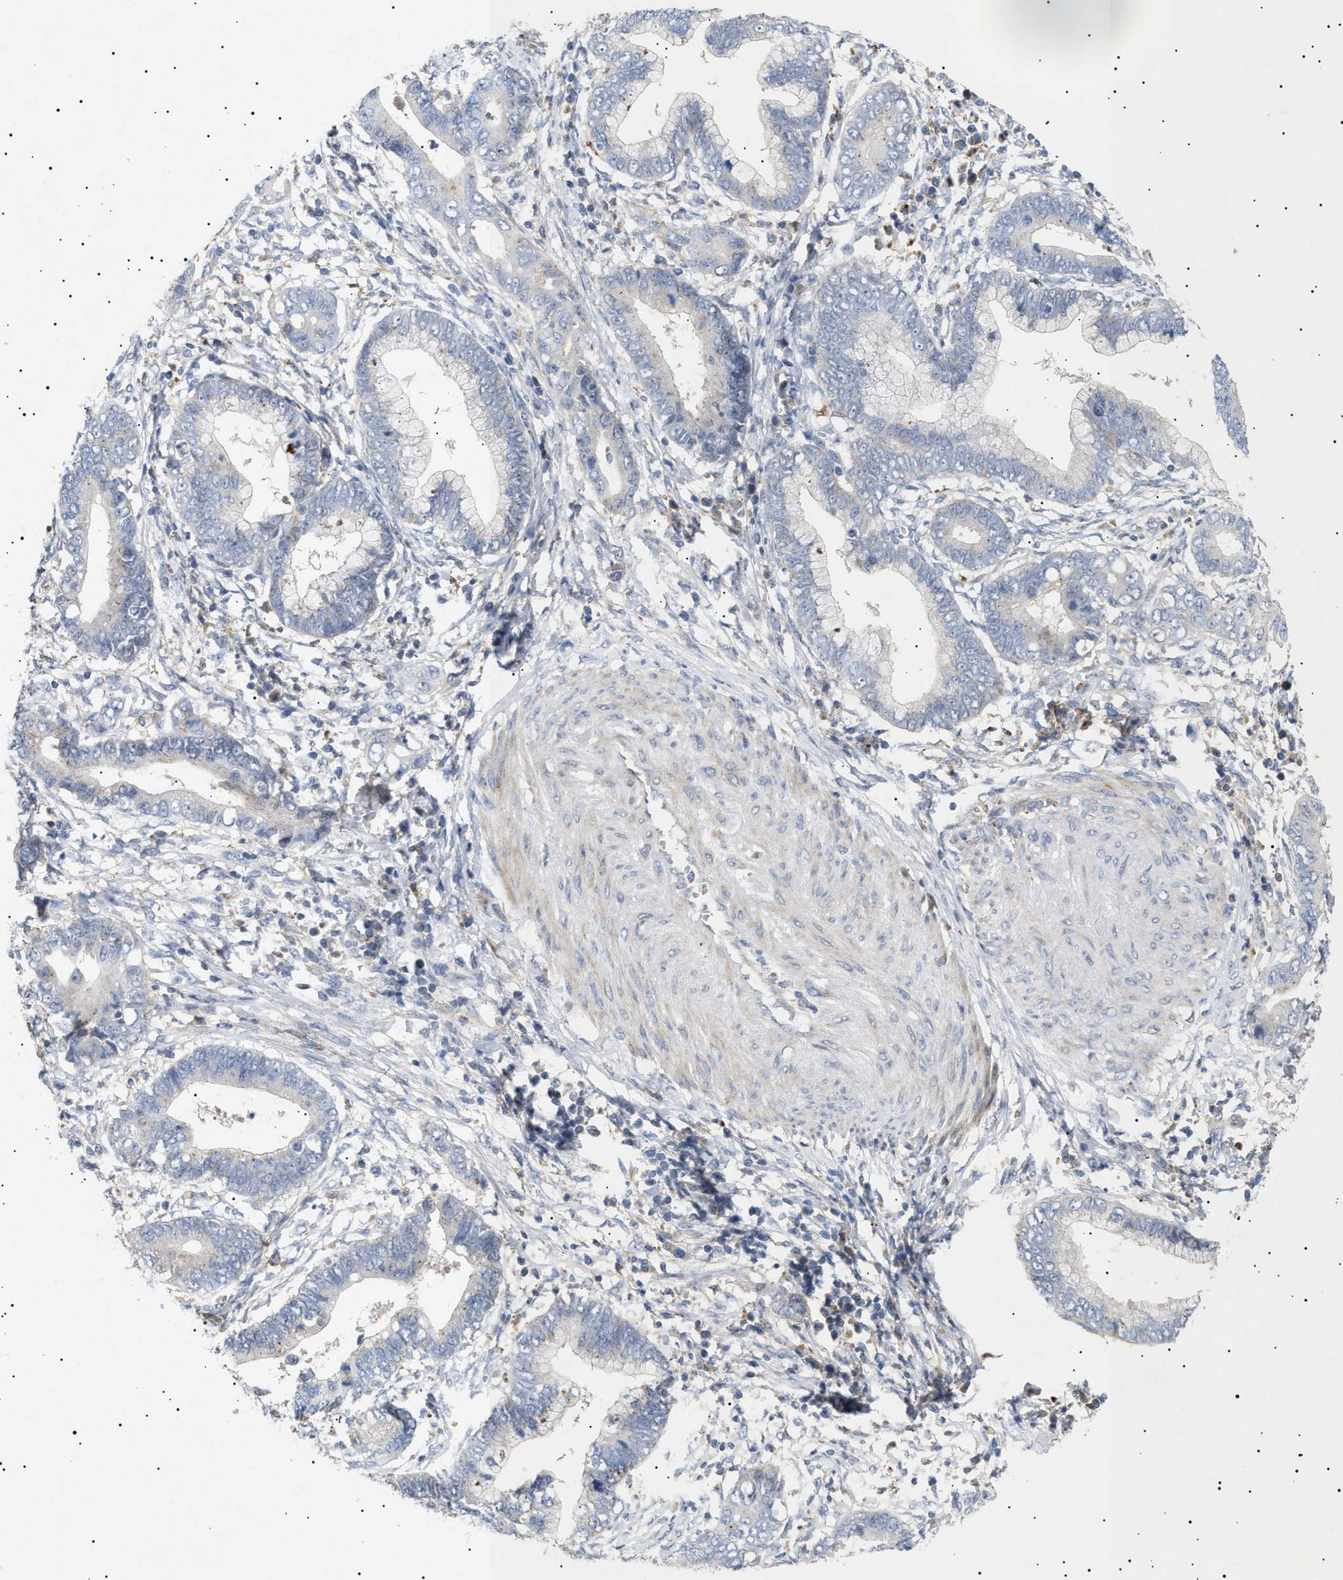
{"staining": {"intensity": "negative", "quantity": "none", "location": "none"}, "tissue": "cervical cancer", "cell_type": "Tumor cells", "image_type": "cancer", "snomed": [{"axis": "morphology", "description": "Adenocarcinoma, NOS"}, {"axis": "topography", "description": "Cervix"}], "caption": "DAB (3,3'-diaminobenzidine) immunohistochemical staining of adenocarcinoma (cervical) displays no significant positivity in tumor cells.", "gene": "SIRT5", "patient": {"sex": "female", "age": 44}}